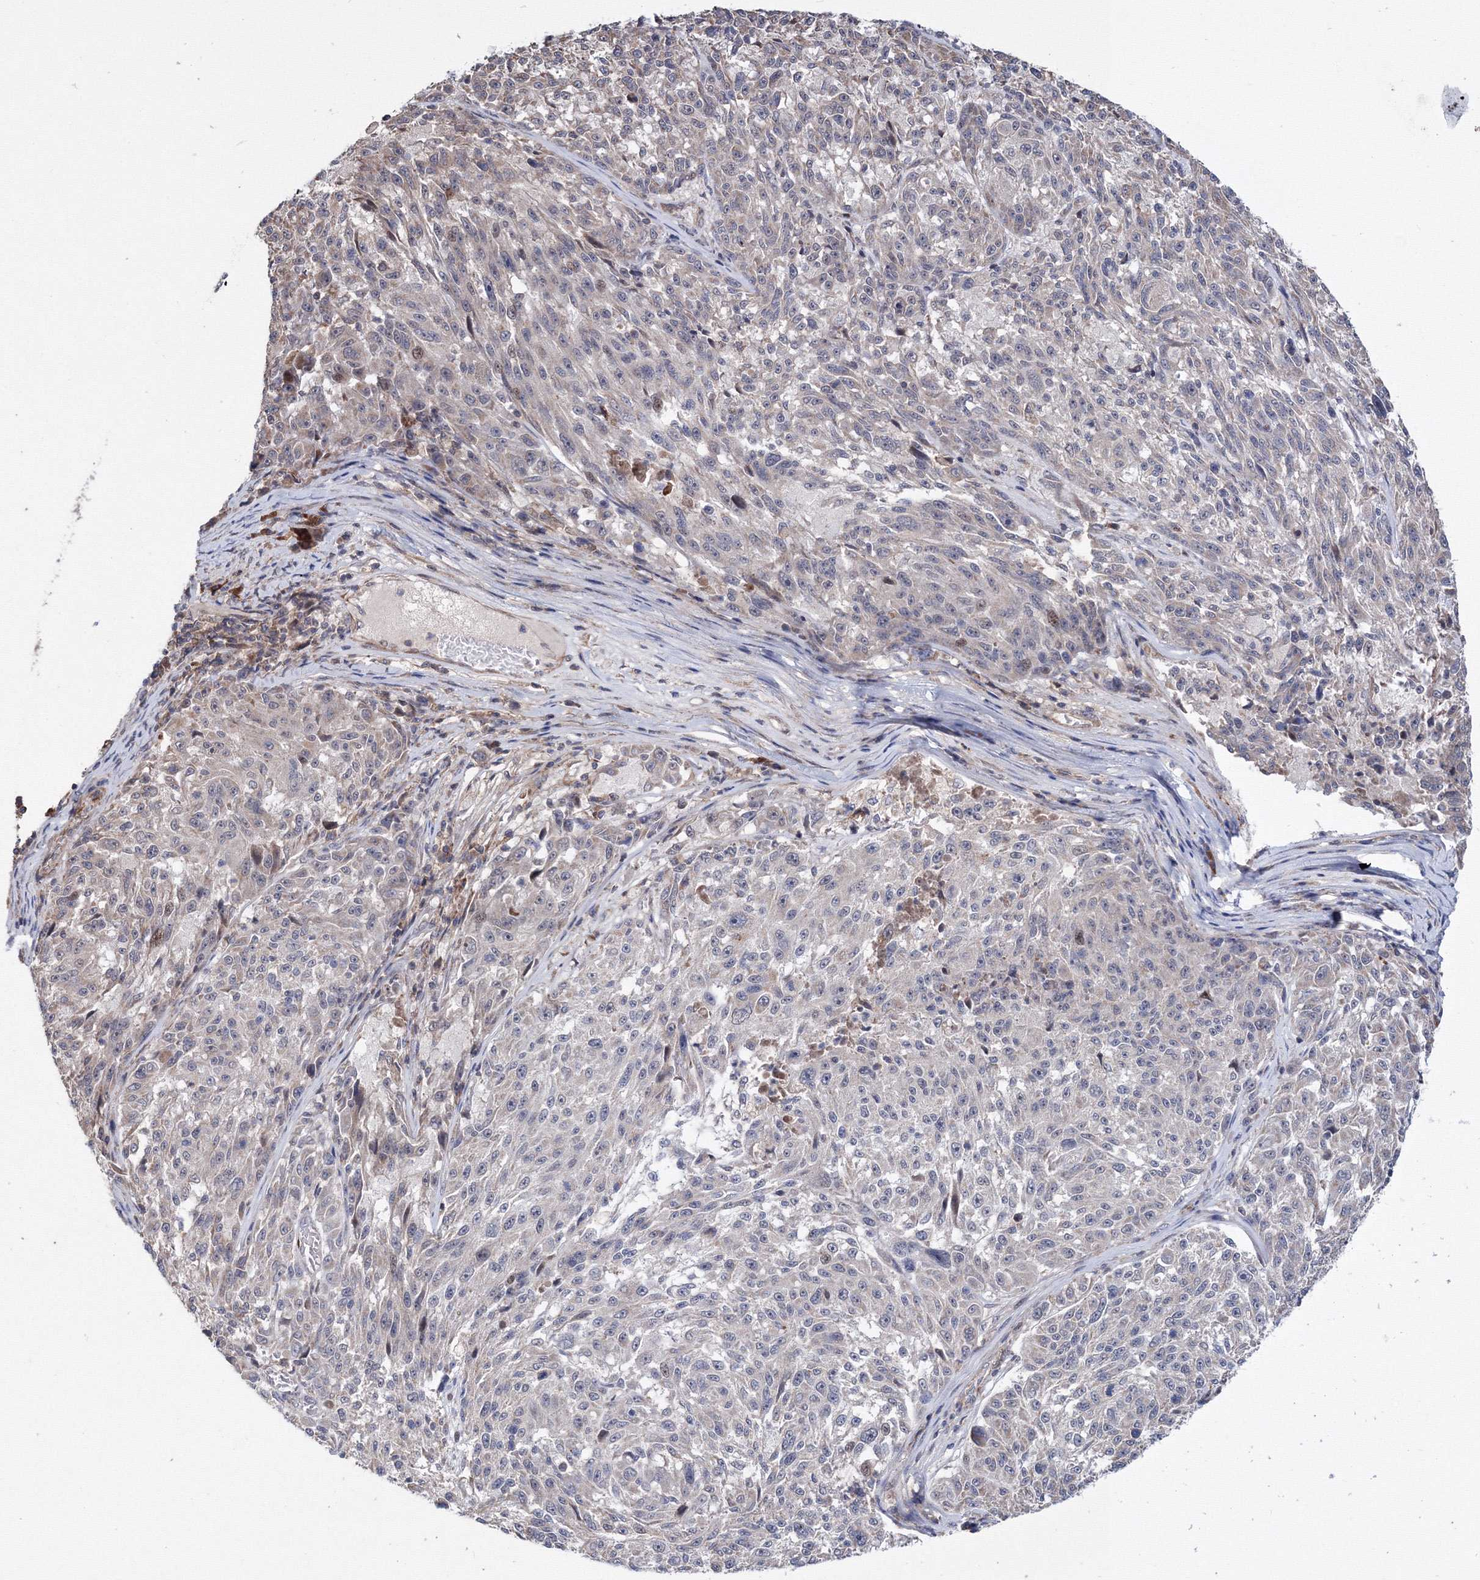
{"staining": {"intensity": "negative", "quantity": "none", "location": "none"}, "tissue": "melanoma", "cell_type": "Tumor cells", "image_type": "cancer", "snomed": [{"axis": "morphology", "description": "Malignant melanoma, NOS"}, {"axis": "topography", "description": "Skin"}], "caption": "A micrograph of human melanoma is negative for staining in tumor cells.", "gene": "PPP2R2B", "patient": {"sex": "male", "age": 53}}